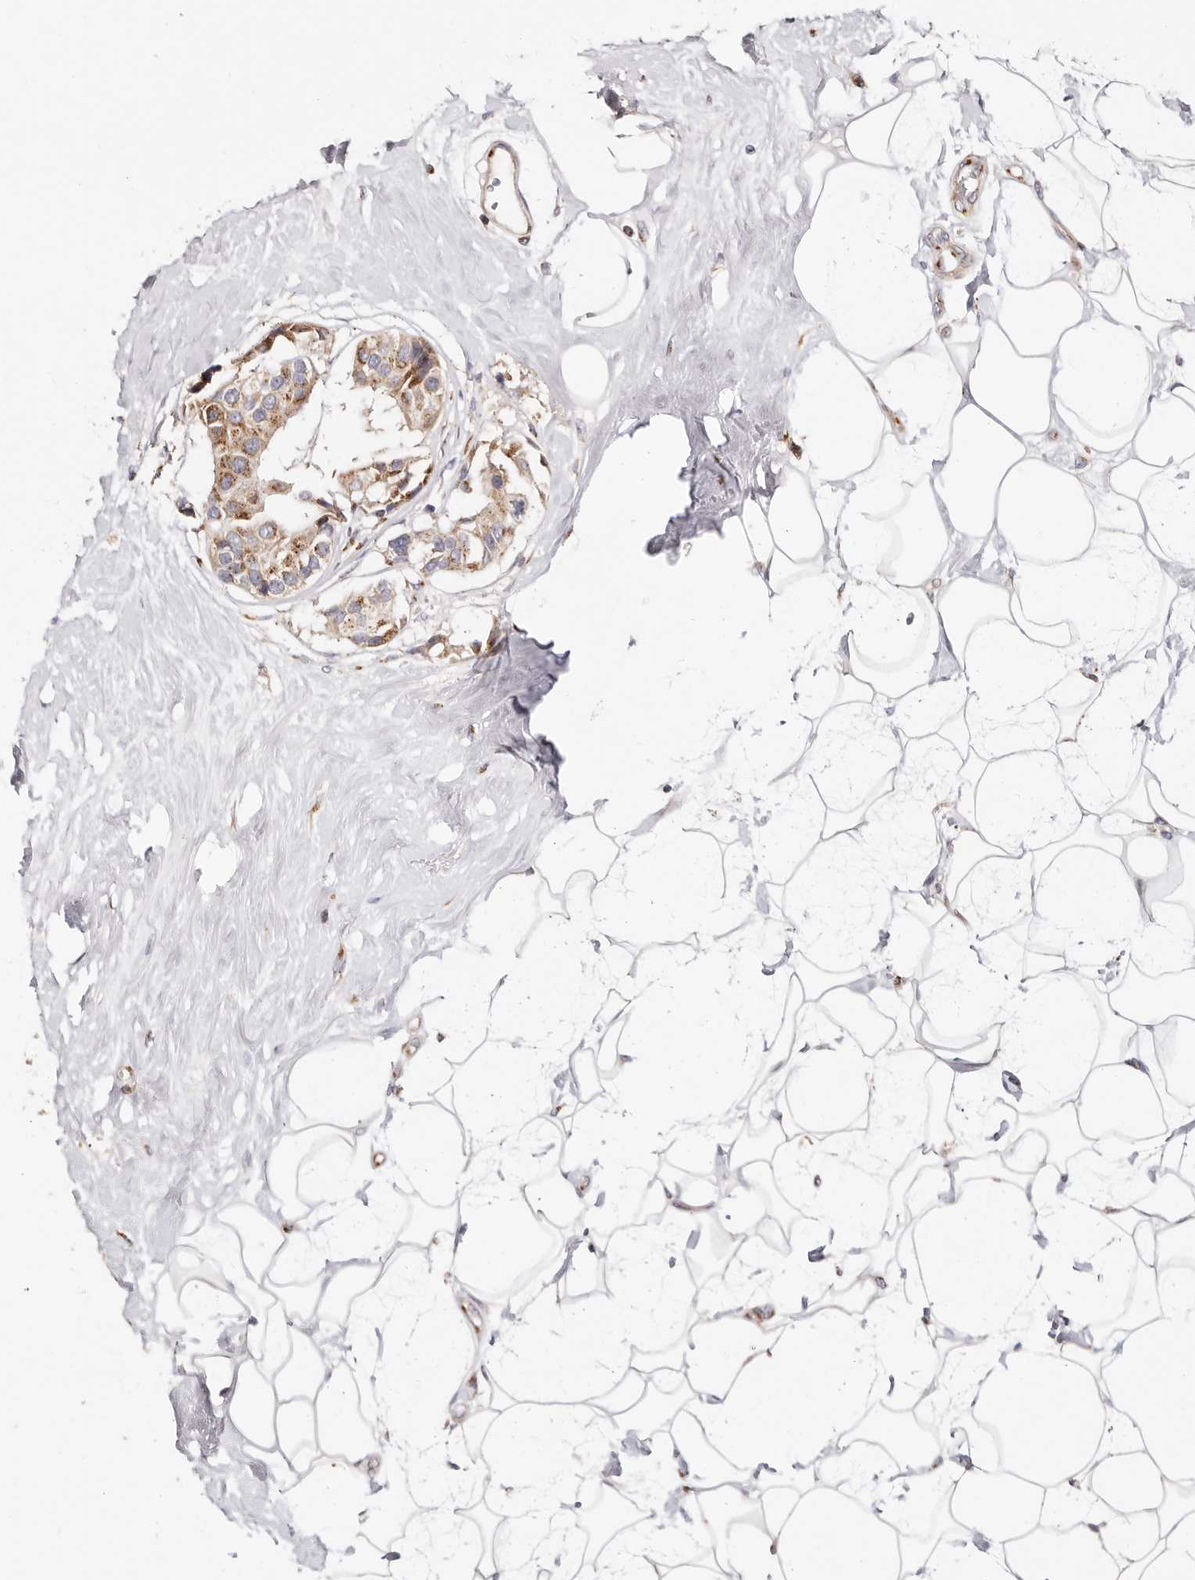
{"staining": {"intensity": "moderate", "quantity": "25%-75%", "location": "cytoplasmic/membranous"}, "tissue": "breast cancer", "cell_type": "Tumor cells", "image_type": "cancer", "snomed": [{"axis": "morphology", "description": "Normal tissue, NOS"}, {"axis": "morphology", "description": "Duct carcinoma"}, {"axis": "topography", "description": "Breast"}], "caption": "Intraductal carcinoma (breast) was stained to show a protein in brown. There is medium levels of moderate cytoplasmic/membranous positivity in approximately 25%-75% of tumor cells.", "gene": "MAPK6", "patient": {"sex": "female", "age": 39}}